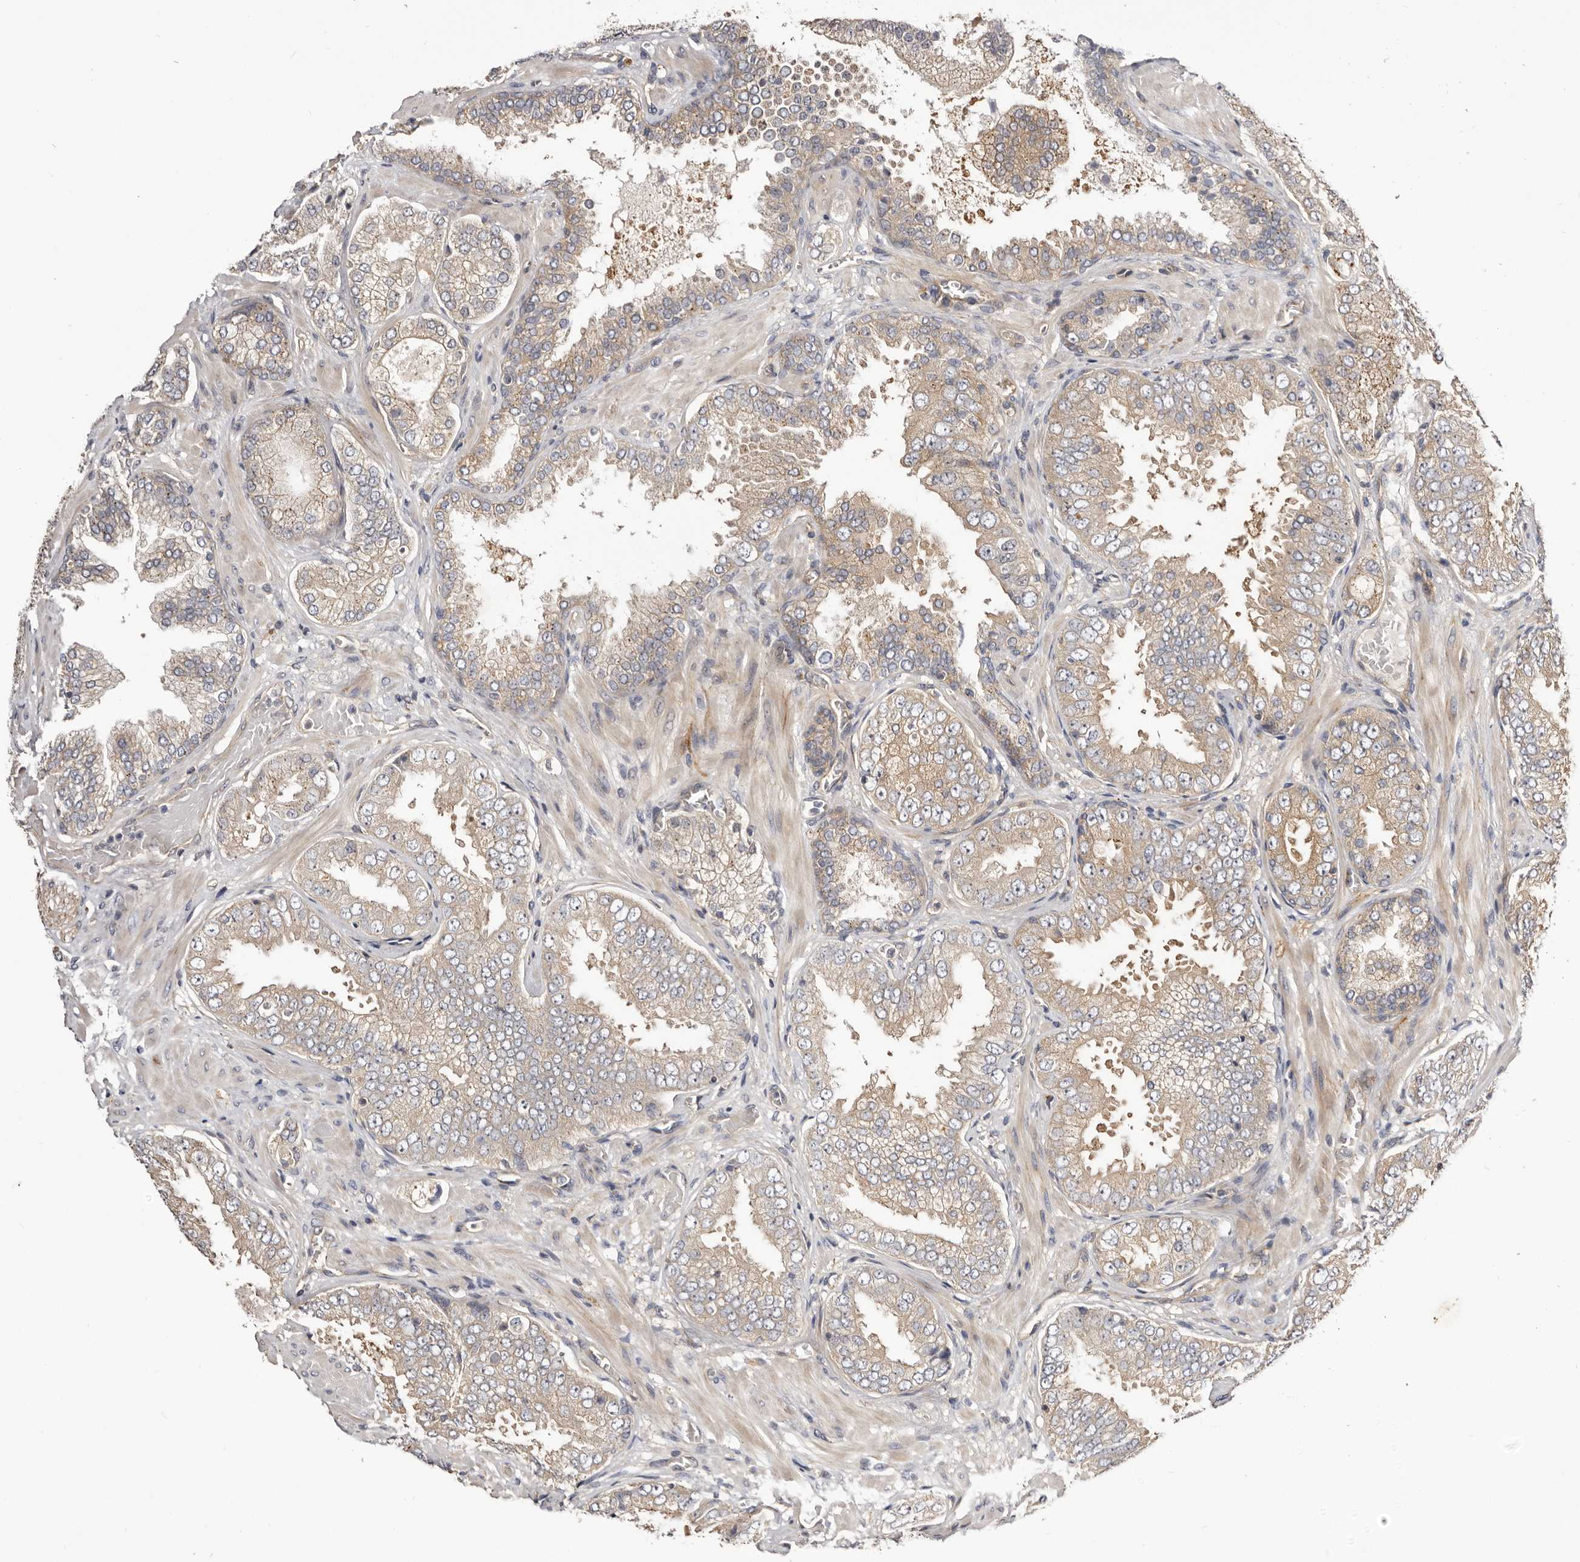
{"staining": {"intensity": "moderate", "quantity": "25%-75%", "location": "cytoplasmic/membranous,nuclear"}, "tissue": "prostate cancer", "cell_type": "Tumor cells", "image_type": "cancer", "snomed": [{"axis": "morphology", "description": "Adenocarcinoma, High grade"}, {"axis": "topography", "description": "Prostate"}], "caption": "Immunohistochemistry (IHC) (DAB) staining of high-grade adenocarcinoma (prostate) reveals moderate cytoplasmic/membranous and nuclear protein positivity in about 25%-75% of tumor cells. (Brightfield microscopy of DAB IHC at high magnification).", "gene": "PANK4", "patient": {"sex": "male", "age": 58}}